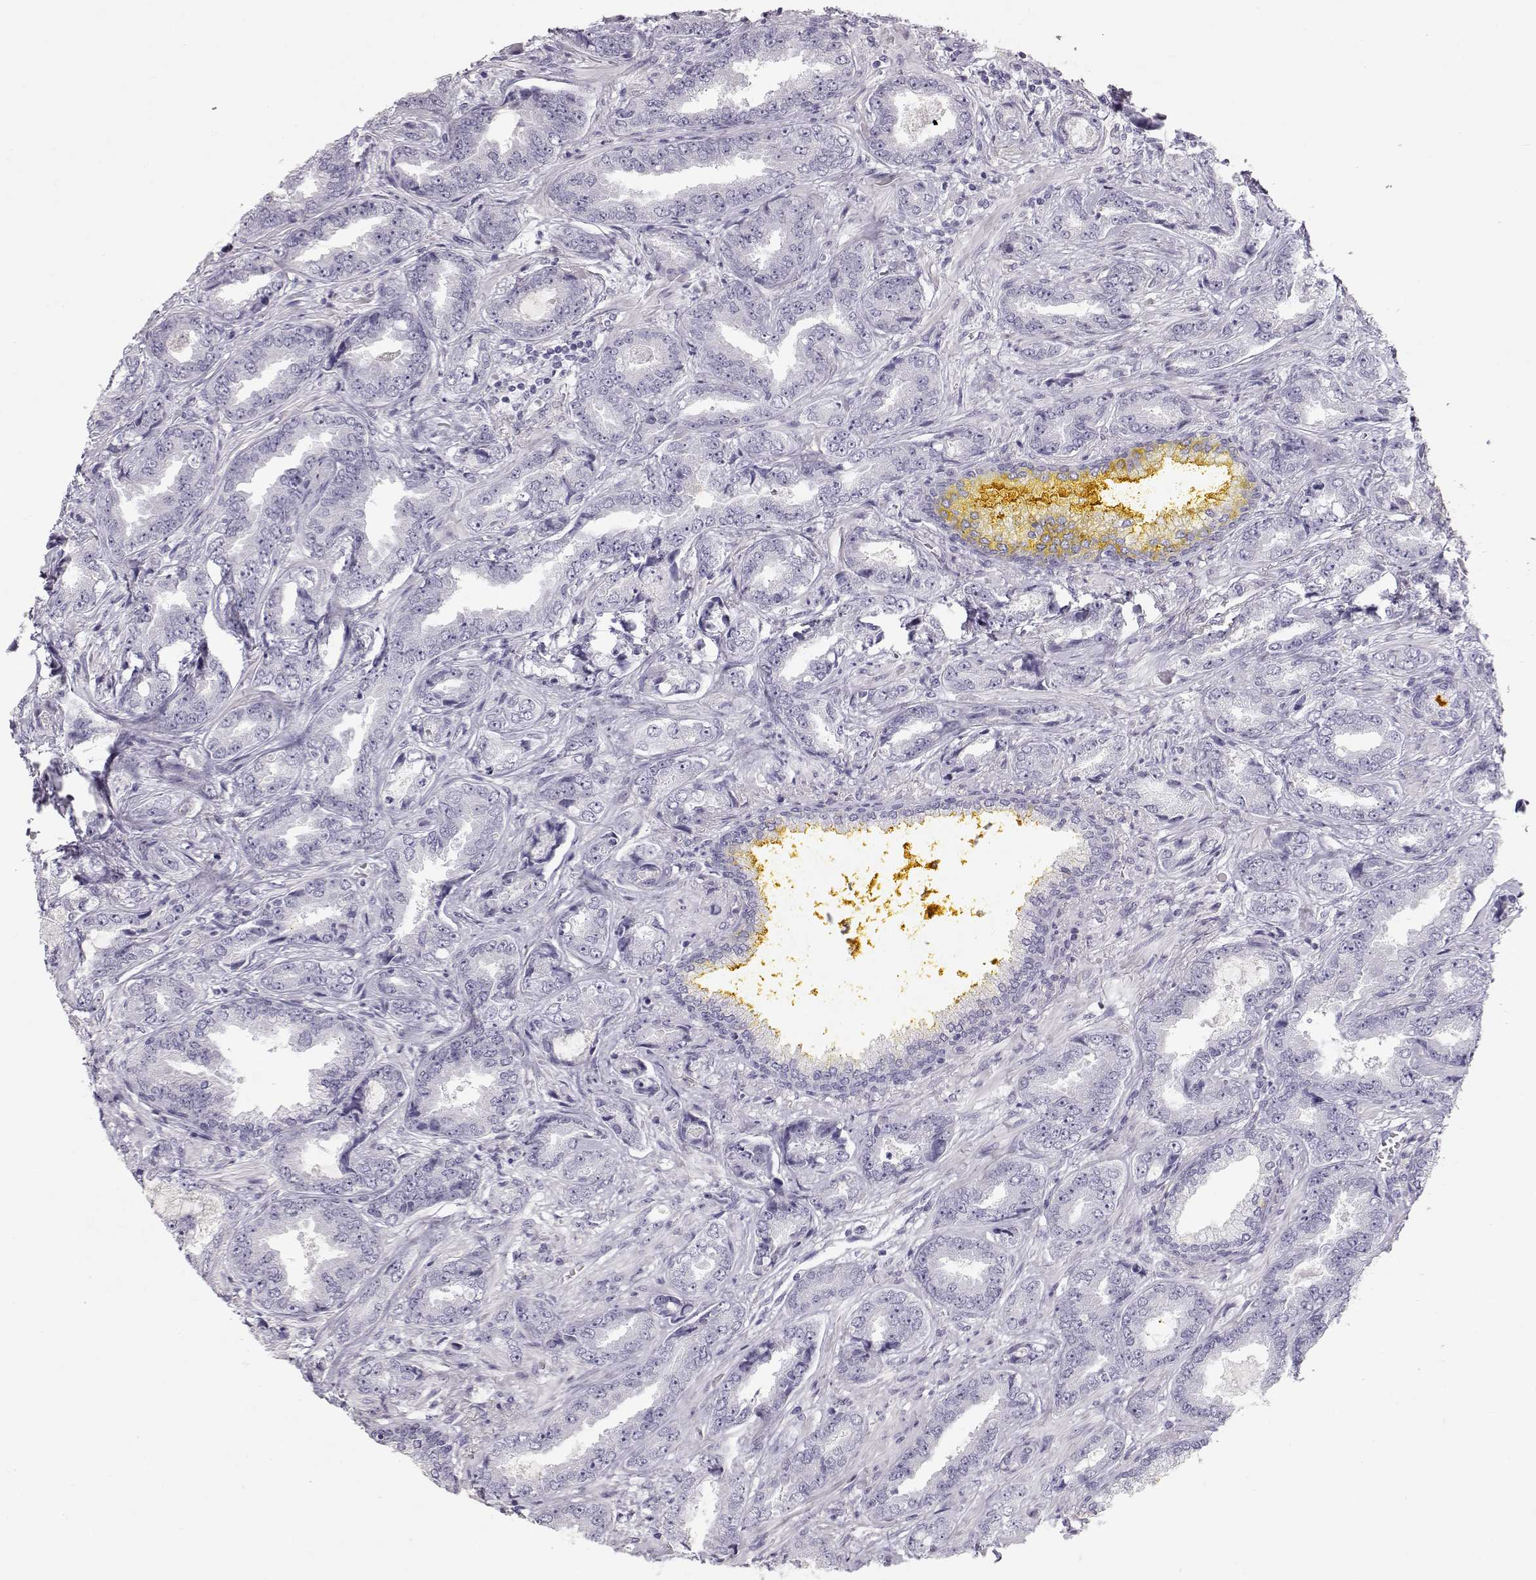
{"staining": {"intensity": "negative", "quantity": "none", "location": "none"}, "tissue": "prostate cancer", "cell_type": "Tumor cells", "image_type": "cancer", "snomed": [{"axis": "morphology", "description": "Adenocarcinoma, Low grade"}, {"axis": "topography", "description": "Prostate"}], "caption": "Immunohistochemistry (IHC) photomicrograph of prostate cancer stained for a protein (brown), which displays no positivity in tumor cells.", "gene": "MIP", "patient": {"sex": "male", "age": 68}}